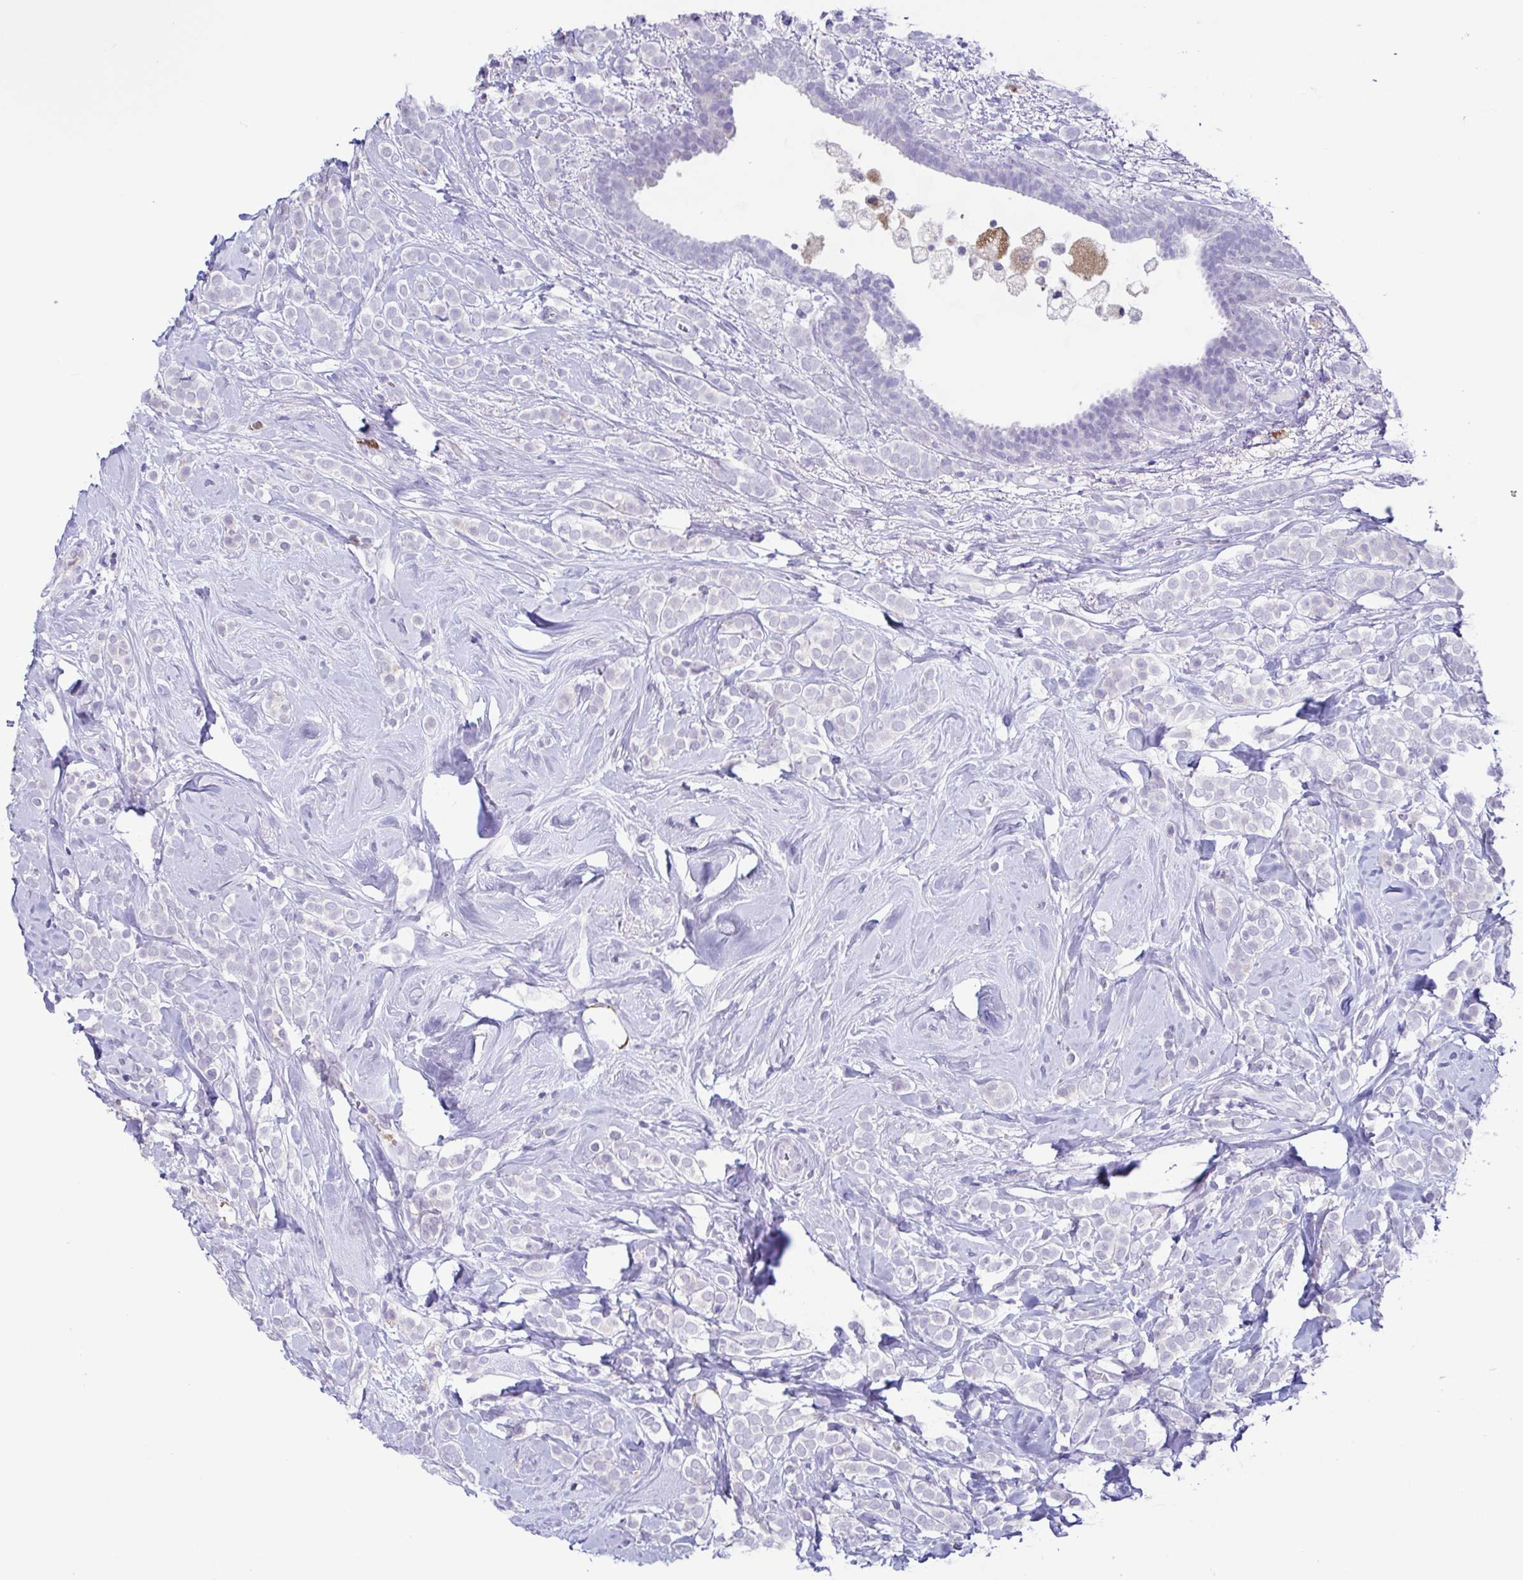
{"staining": {"intensity": "negative", "quantity": "none", "location": "none"}, "tissue": "breast cancer", "cell_type": "Tumor cells", "image_type": "cancer", "snomed": [{"axis": "morphology", "description": "Lobular carcinoma"}, {"axis": "topography", "description": "Breast"}], "caption": "Immunohistochemical staining of human breast lobular carcinoma demonstrates no significant staining in tumor cells.", "gene": "ATP6V1G2", "patient": {"sex": "female", "age": 49}}